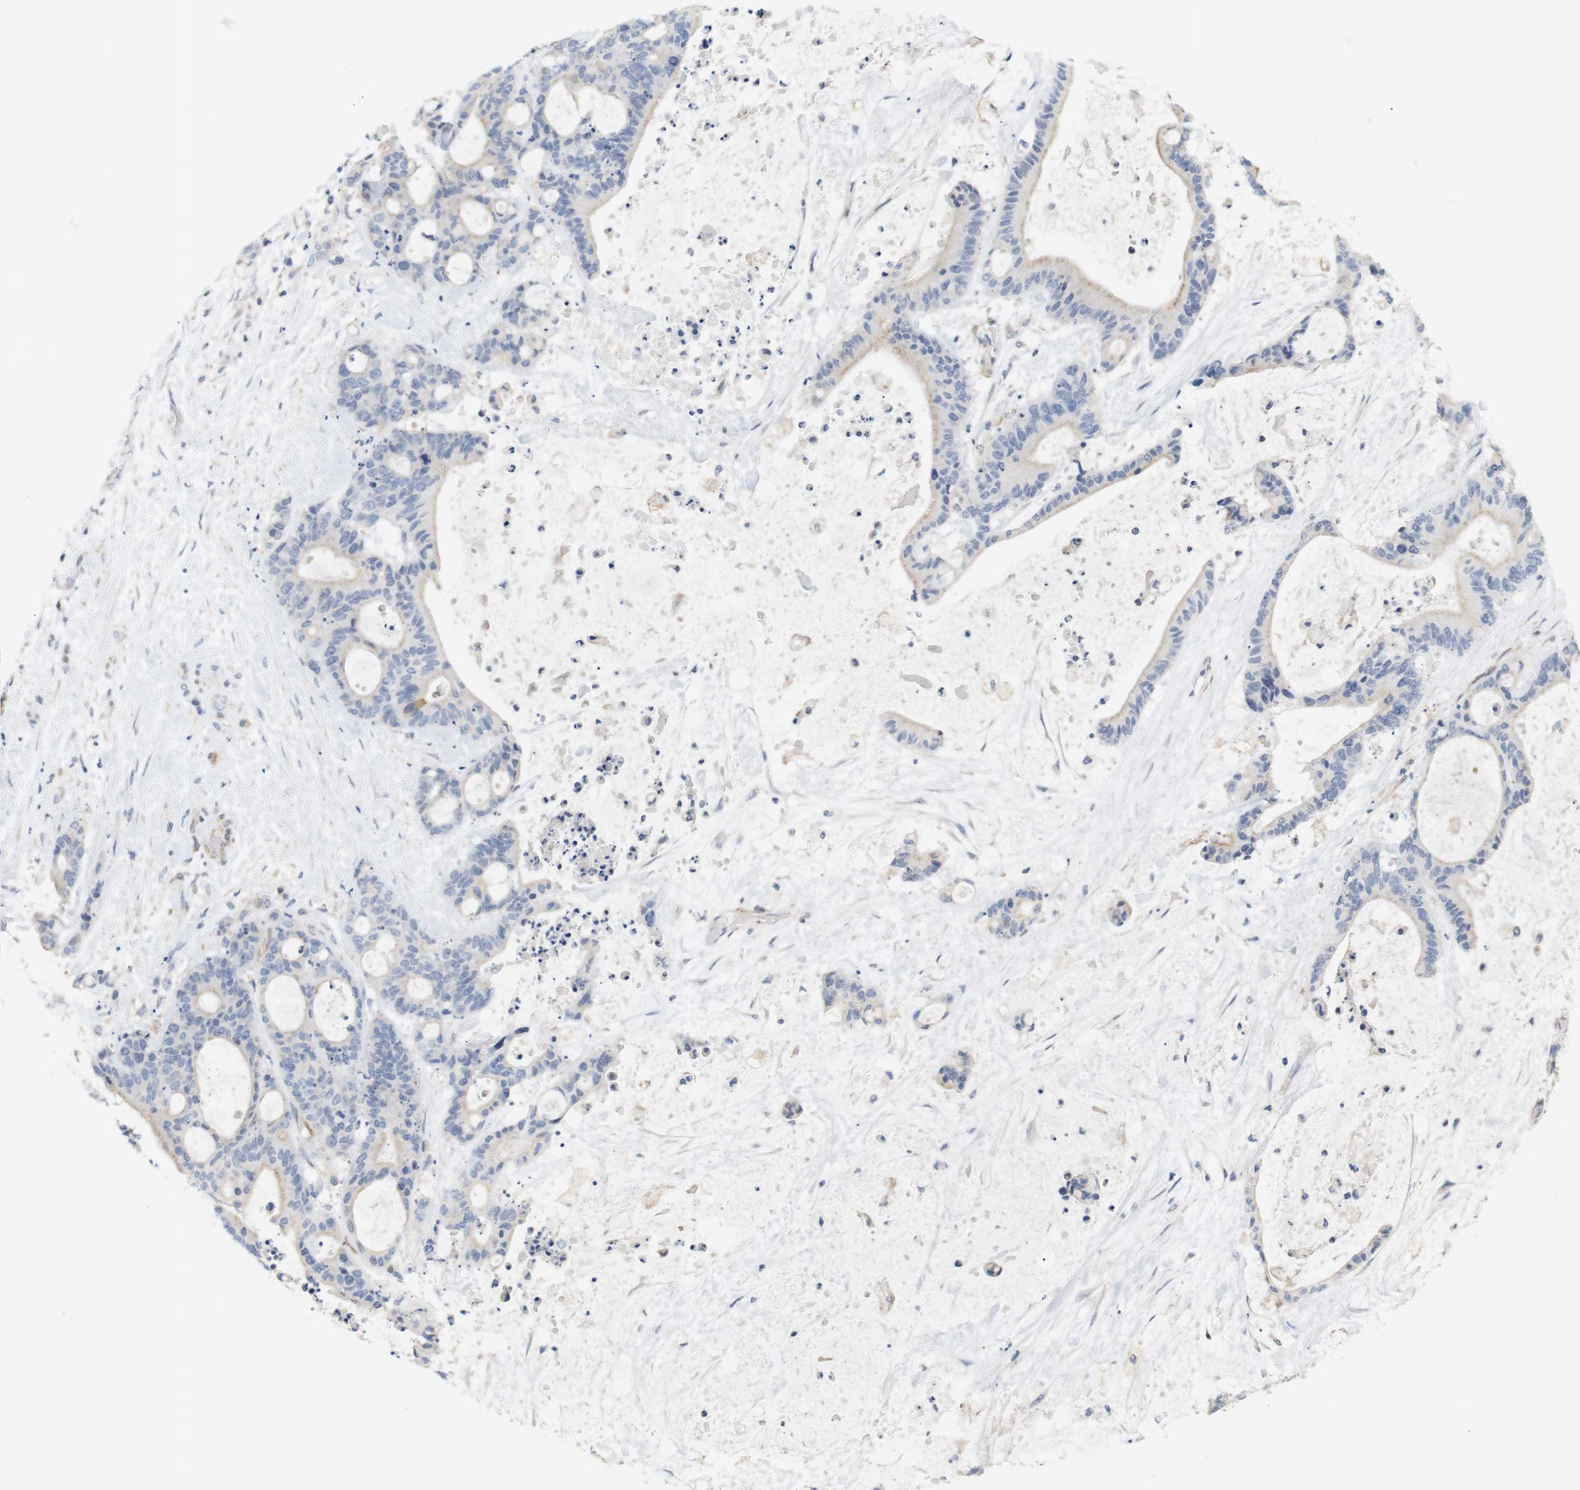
{"staining": {"intensity": "weak", "quantity": "<25%", "location": "cytoplasmic/membranous"}, "tissue": "liver cancer", "cell_type": "Tumor cells", "image_type": "cancer", "snomed": [{"axis": "morphology", "description": "Cholangiocarcinoma"}, {"axis": "topography", "description": "Liver"}], "caption": "Tumor cells are negative for brown protein staining in cholangiocarcinoma (liver). (DAB IHC visualized using brightfield microscopy, high magnification).", "gene": "ITPR1", "patient": {"sex": "female", "age": 73}}